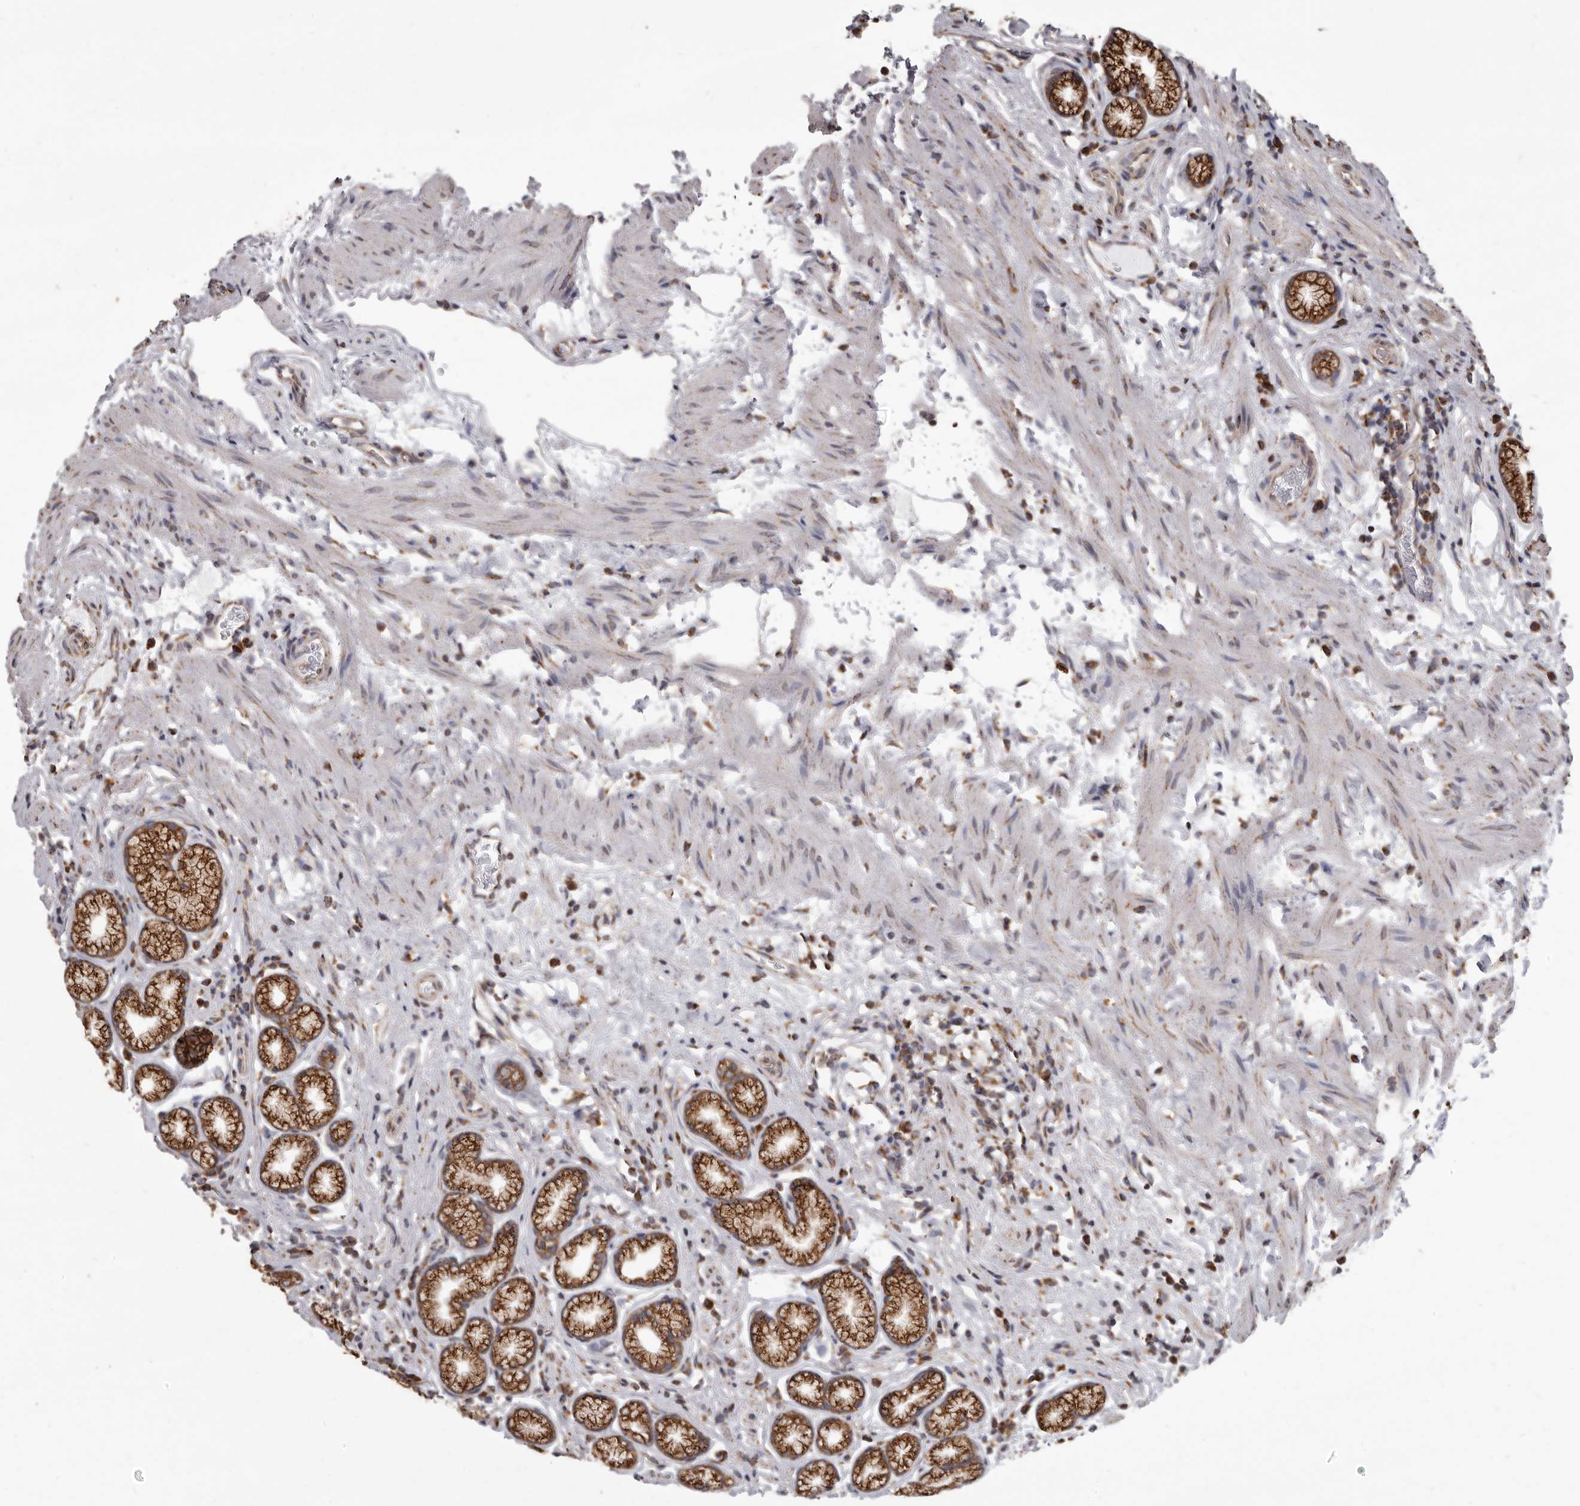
{"staining": {"intensity": "strong", "quantity": ">75%", "location": "cytoplasmic/membranous"}, "tissue": "stomach", "cell_type": "Glandular cells", "image_type": "normal", "snomed": [{"axis": "morphology", "description": "Normal tissue, NOS"}, {"axis": "topography", "description": "Stomach"}], "caption": "A high-resolution image shows immunohistochemistry (IHC) staining of unremarkable stomach, which reveals strong cytoplasmic/membranous positivity in approximately >75% of glandular cells.", "gene": "CDK5RAP3", "patient": {"sex": "male", "age": 42}}